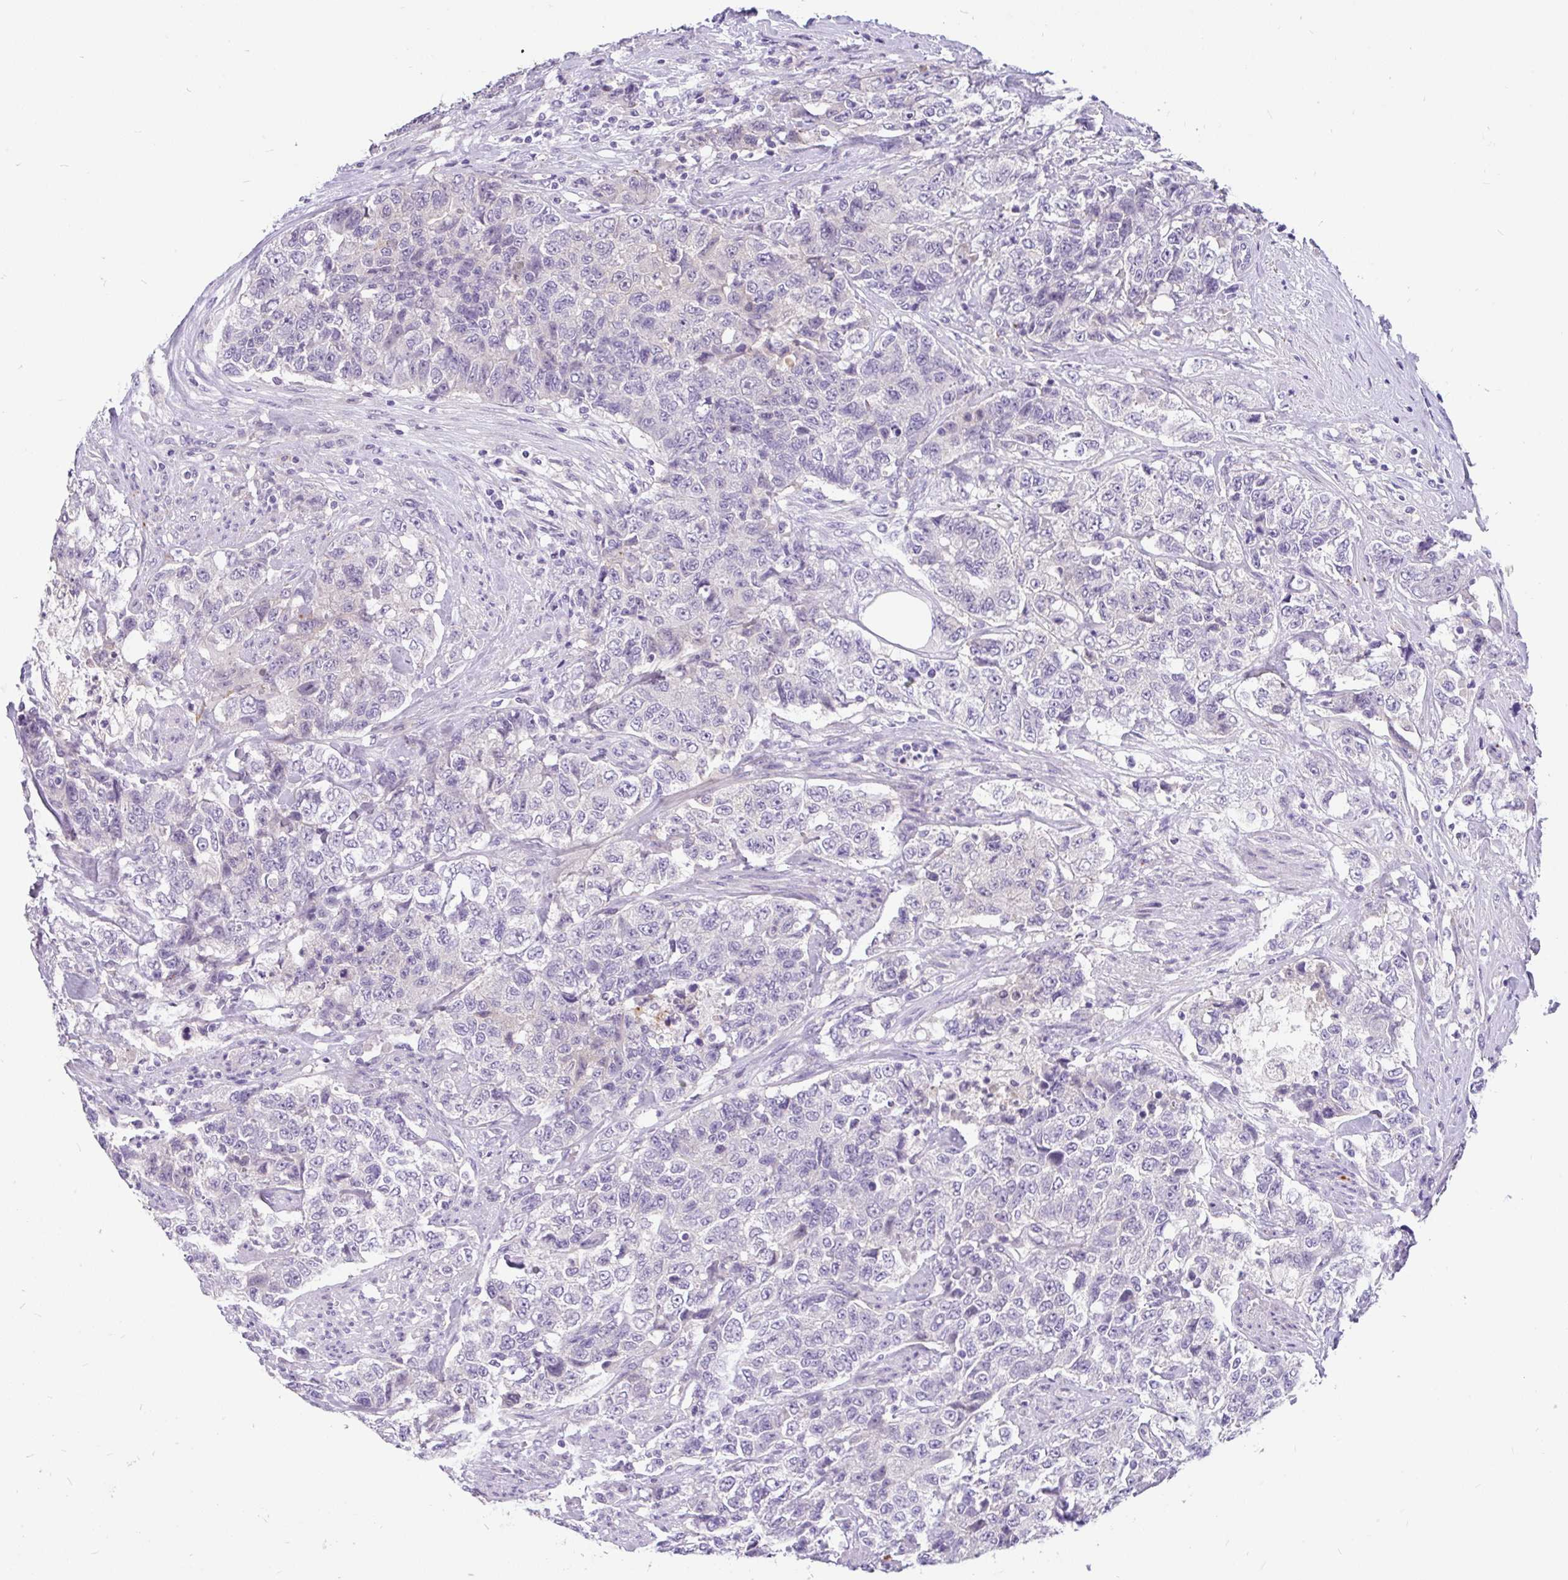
{"staining": {"intensity": "negative", "quantity": "none", "location": "none"}, "tissue": "urothelial cancer", "cell_type": "Tumor cells", "image_type": "cancer", "snomed": [{"axis": "morphology", "description": "Urothelial carcinoma, High grade"}, {"axis": "topography", "description": "Urinary bladder"}], "caption": "The immunohistochemistry (IHC) micrograph has no significant staining in tumor cells of urothelial cancer tissue.", "gene": "KIAA2013", "patient": {"sex": "female", "age": 78}}